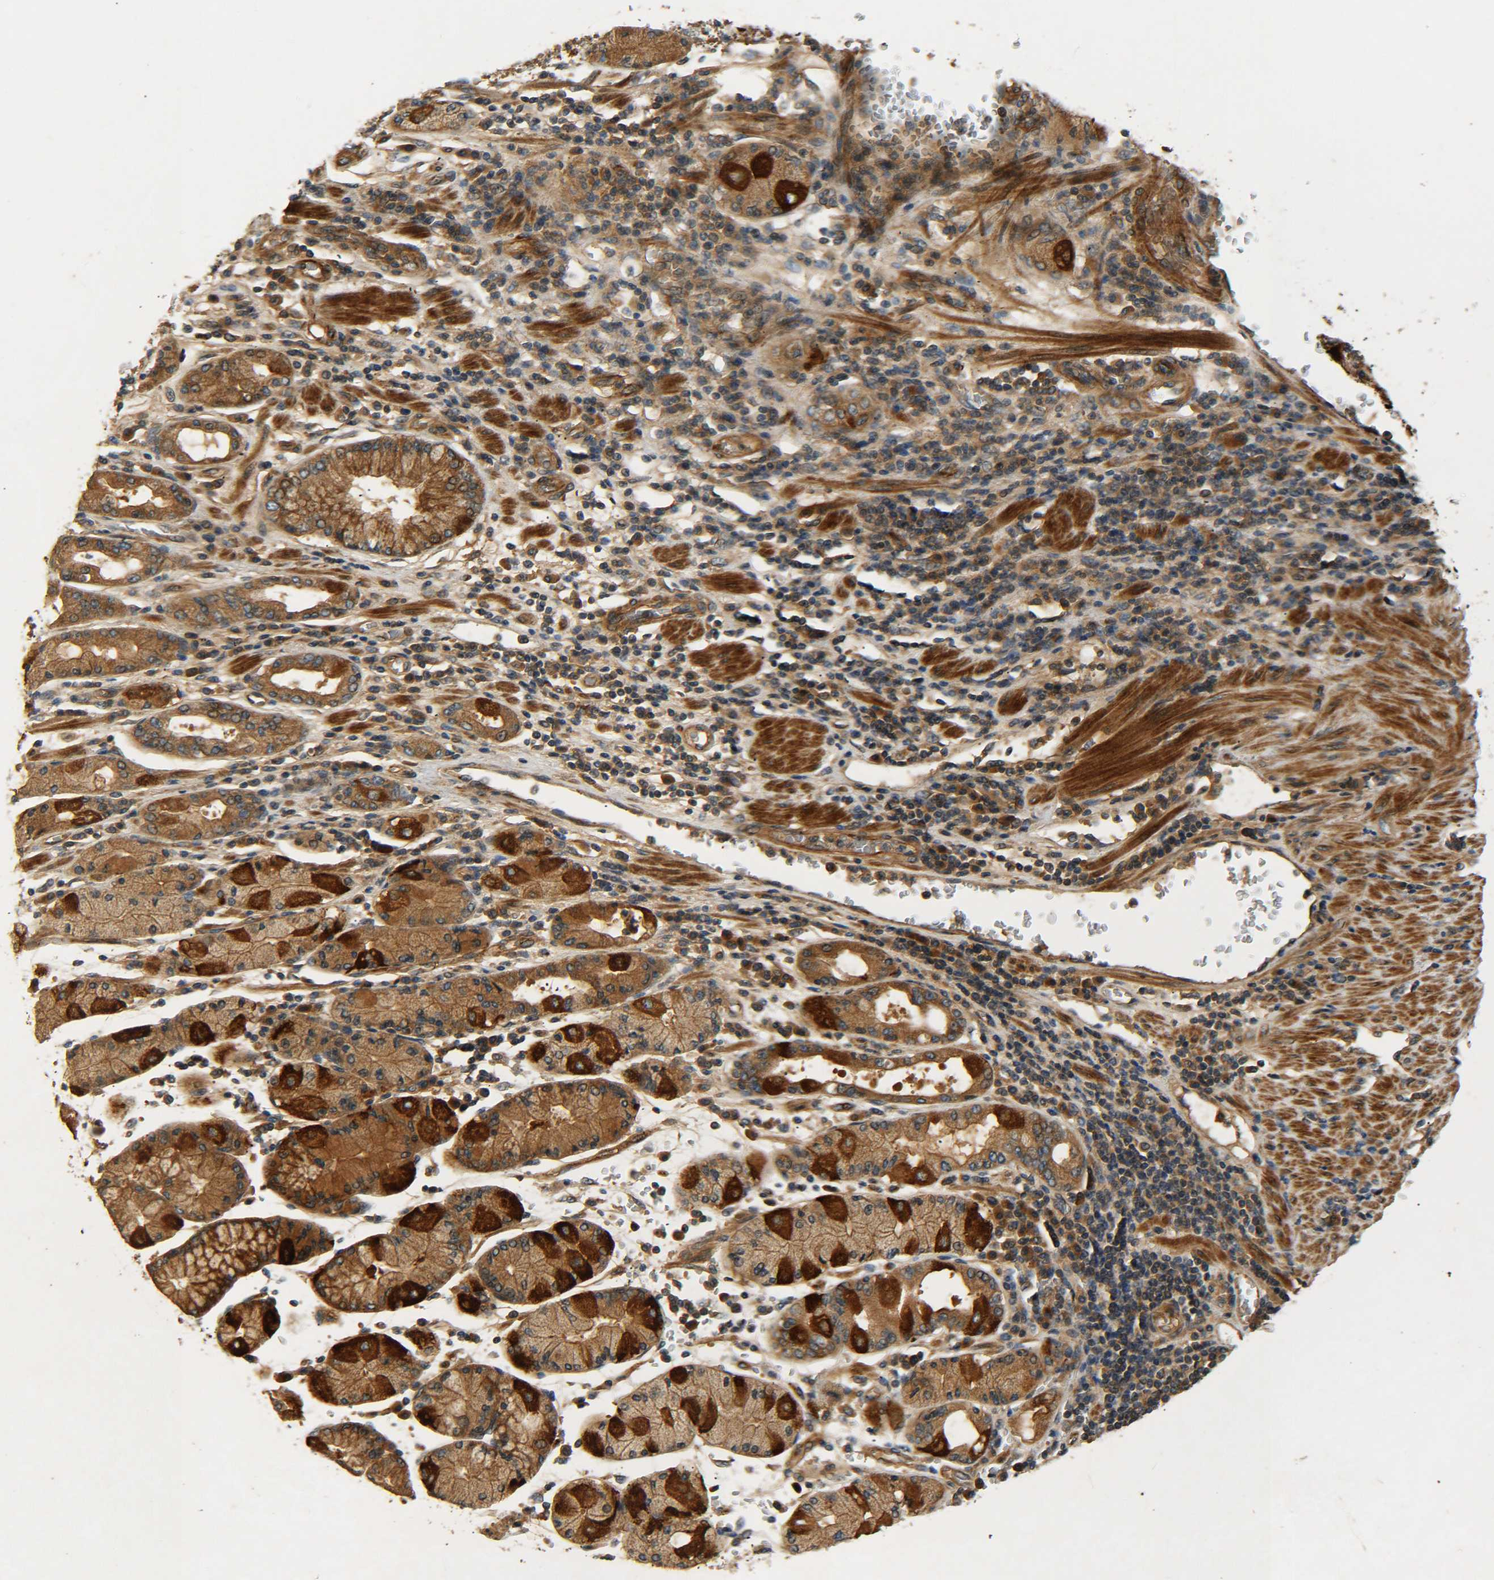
{"staining": {"intensity": "strong", "quantity": ">75%", "location": "cytoplasmic/membranous"}, "tissue": "stomach cancer", "cell_type": "Tumor cells", "image_type": "cancer", "snomed": [{"axis": "morphology", "description": "Normal tissue, NOS"}, {"axis": "morphology", "description": "Adenocarcinoma, NOS"}, {"axis": "topography", "description": "Stomach, upper"}, {"axis": "topography", "description": "Stomach"}], "caption": "Stomach cancer stained with a protein marker demonstrates strong staining in tumor cells.", "gene": "LRCH3", "patient": {"sex": "male", "age": 59}}